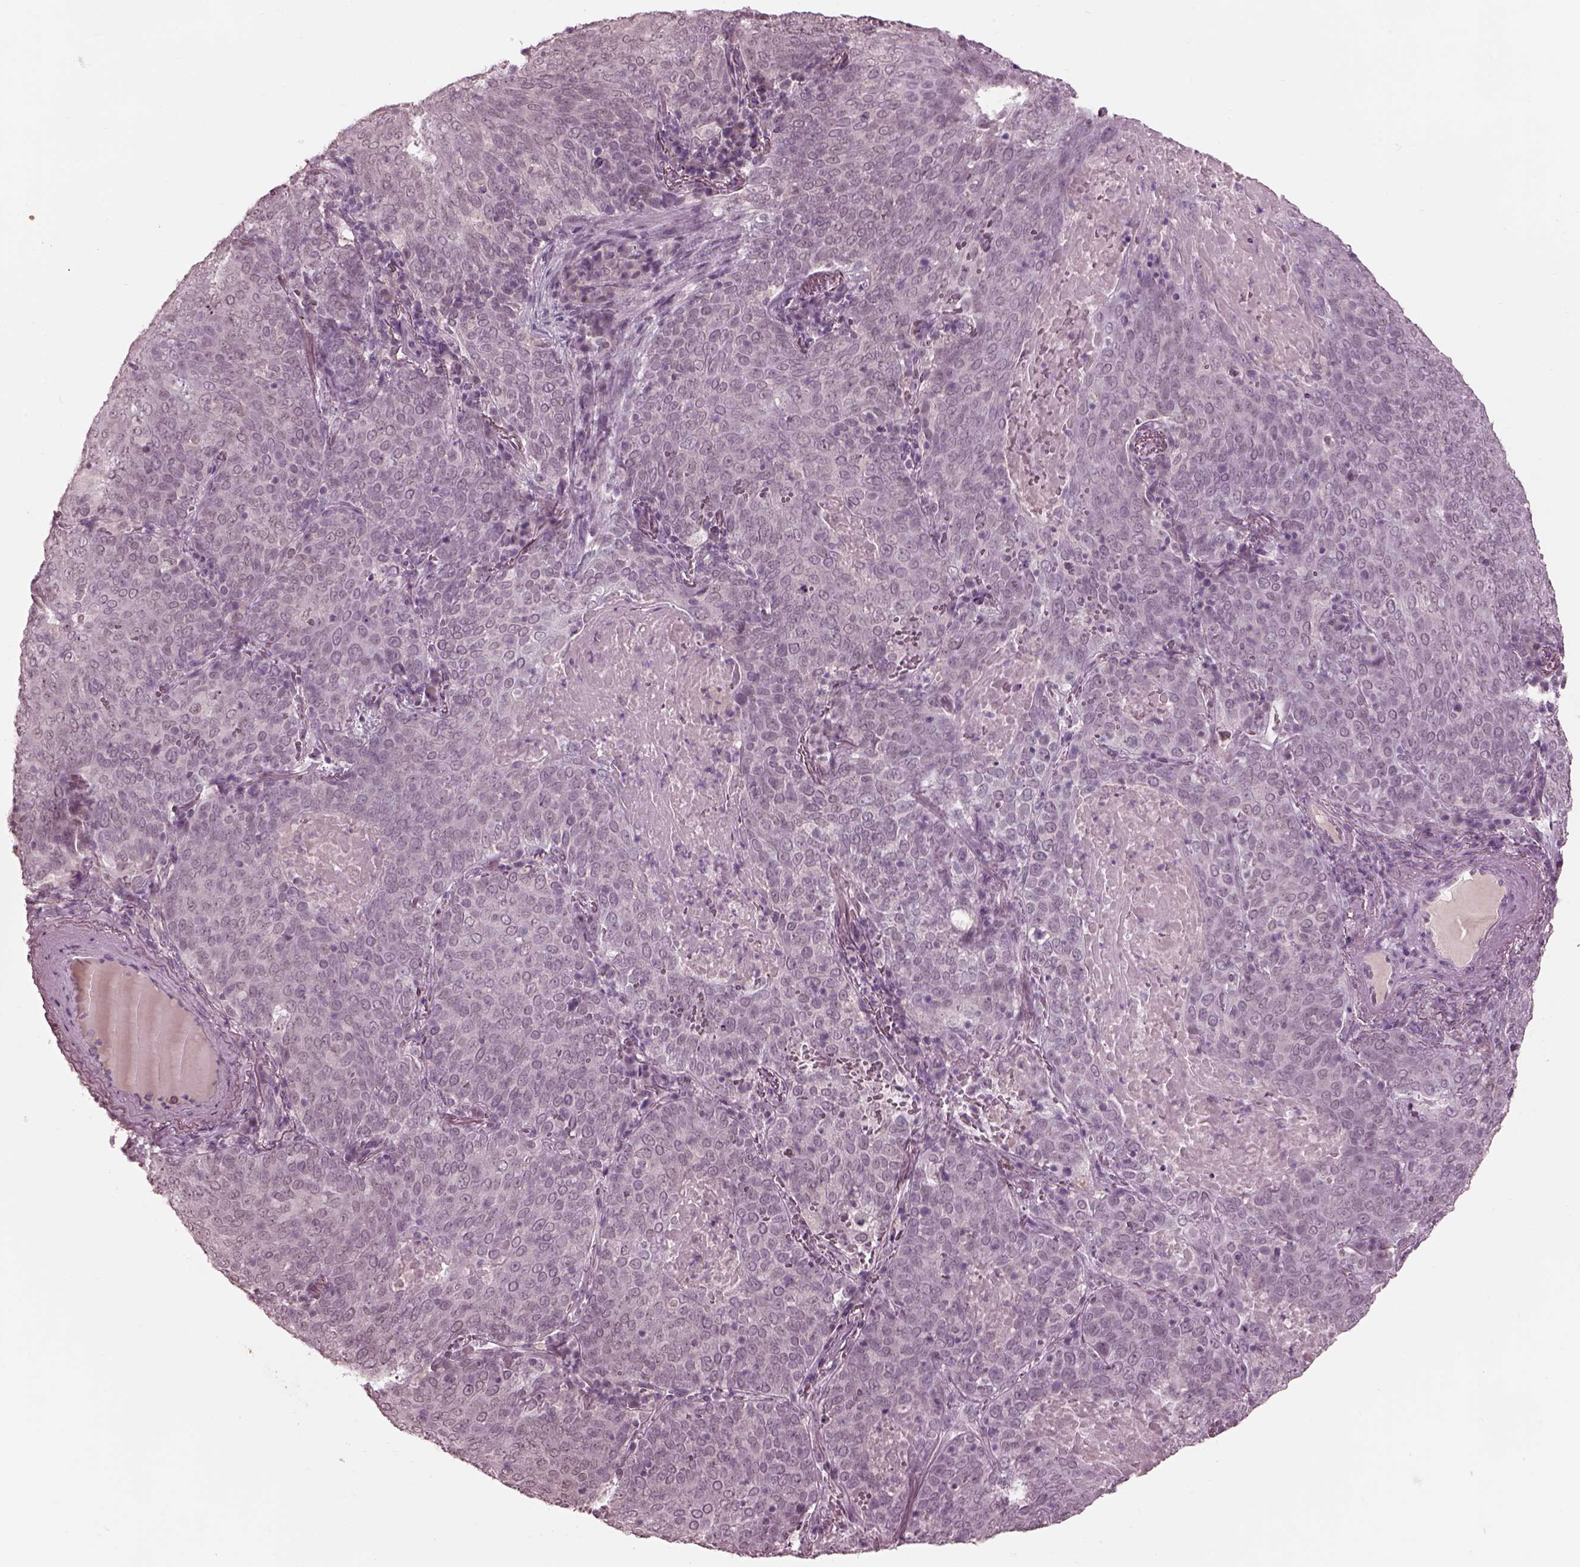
{"staining": {"intensity": "negative", "quantity": "none", "location": "none"}, "tissue": "lung cancer", "cell_type": "Tumor cells", "image_type": "cancer", "snomed": [{"axis": "morphology", "description": "Squamous cell carcinoma, NOS"}, {"axis": "topography", "description": "Lung"}], "caption": "High magnification brightfield microscopy of lung squamous cell carcinoma stained with DAB (brown) and counterstained with hematoxylin (blue): tumor cells show no significant expression. Brightfield microscopy of immunohistochemistry (IHC) stained with DAB (3,3'-diaminobenzidine) (brown) and hematoxylin (blue), captured at high magnification.", "gene": "GARIN4", "patient": {"sex": "male", "age": 82}}